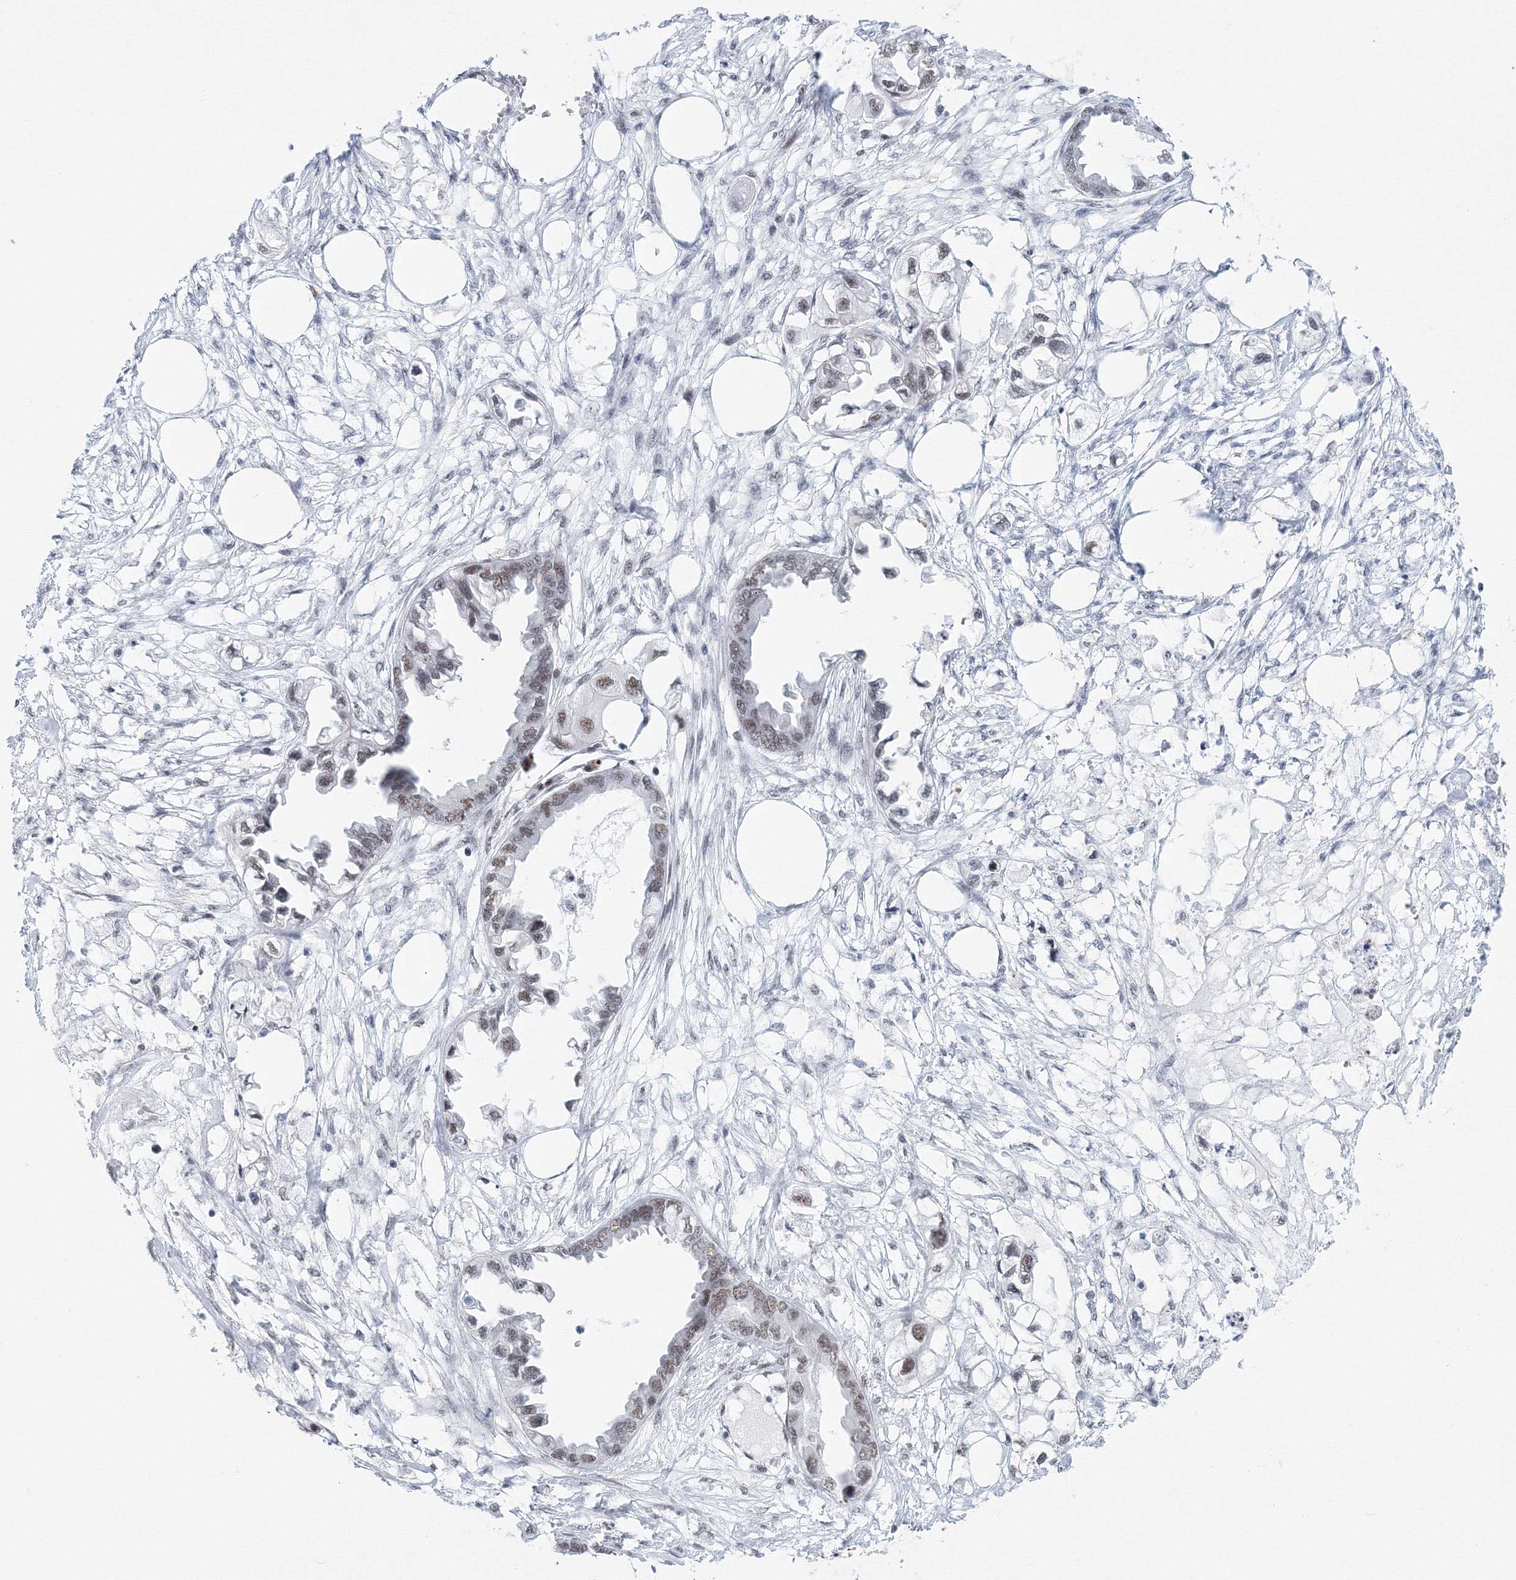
{"staining": {"intensity": "moderate", "quantity": "25%-75%", "location": "nuclear"}, "tissue": "endometrial cancer", "cell_type": "Tumor cells", "image_type": "cancer", "snomed": [{"axis": "morphology", "description": "Adenocarcinoma, NOS"}, {"axis": "morphology", "description": "Adenocarcinoma, metastatic, NOS"}, {"axis": "topography", "description": "Adipose tissue"}, {"axis": "topography", "description": "Endometrium"}], "caption": "The histopathology image demonstrates a brown stain indicating the presence of a protein in the nuclear of tumor cells in endometrial cancer. Nuclei are stained in blue.", "gene": "SF3B6", "patient": {"sex": "female", "age": 67}}